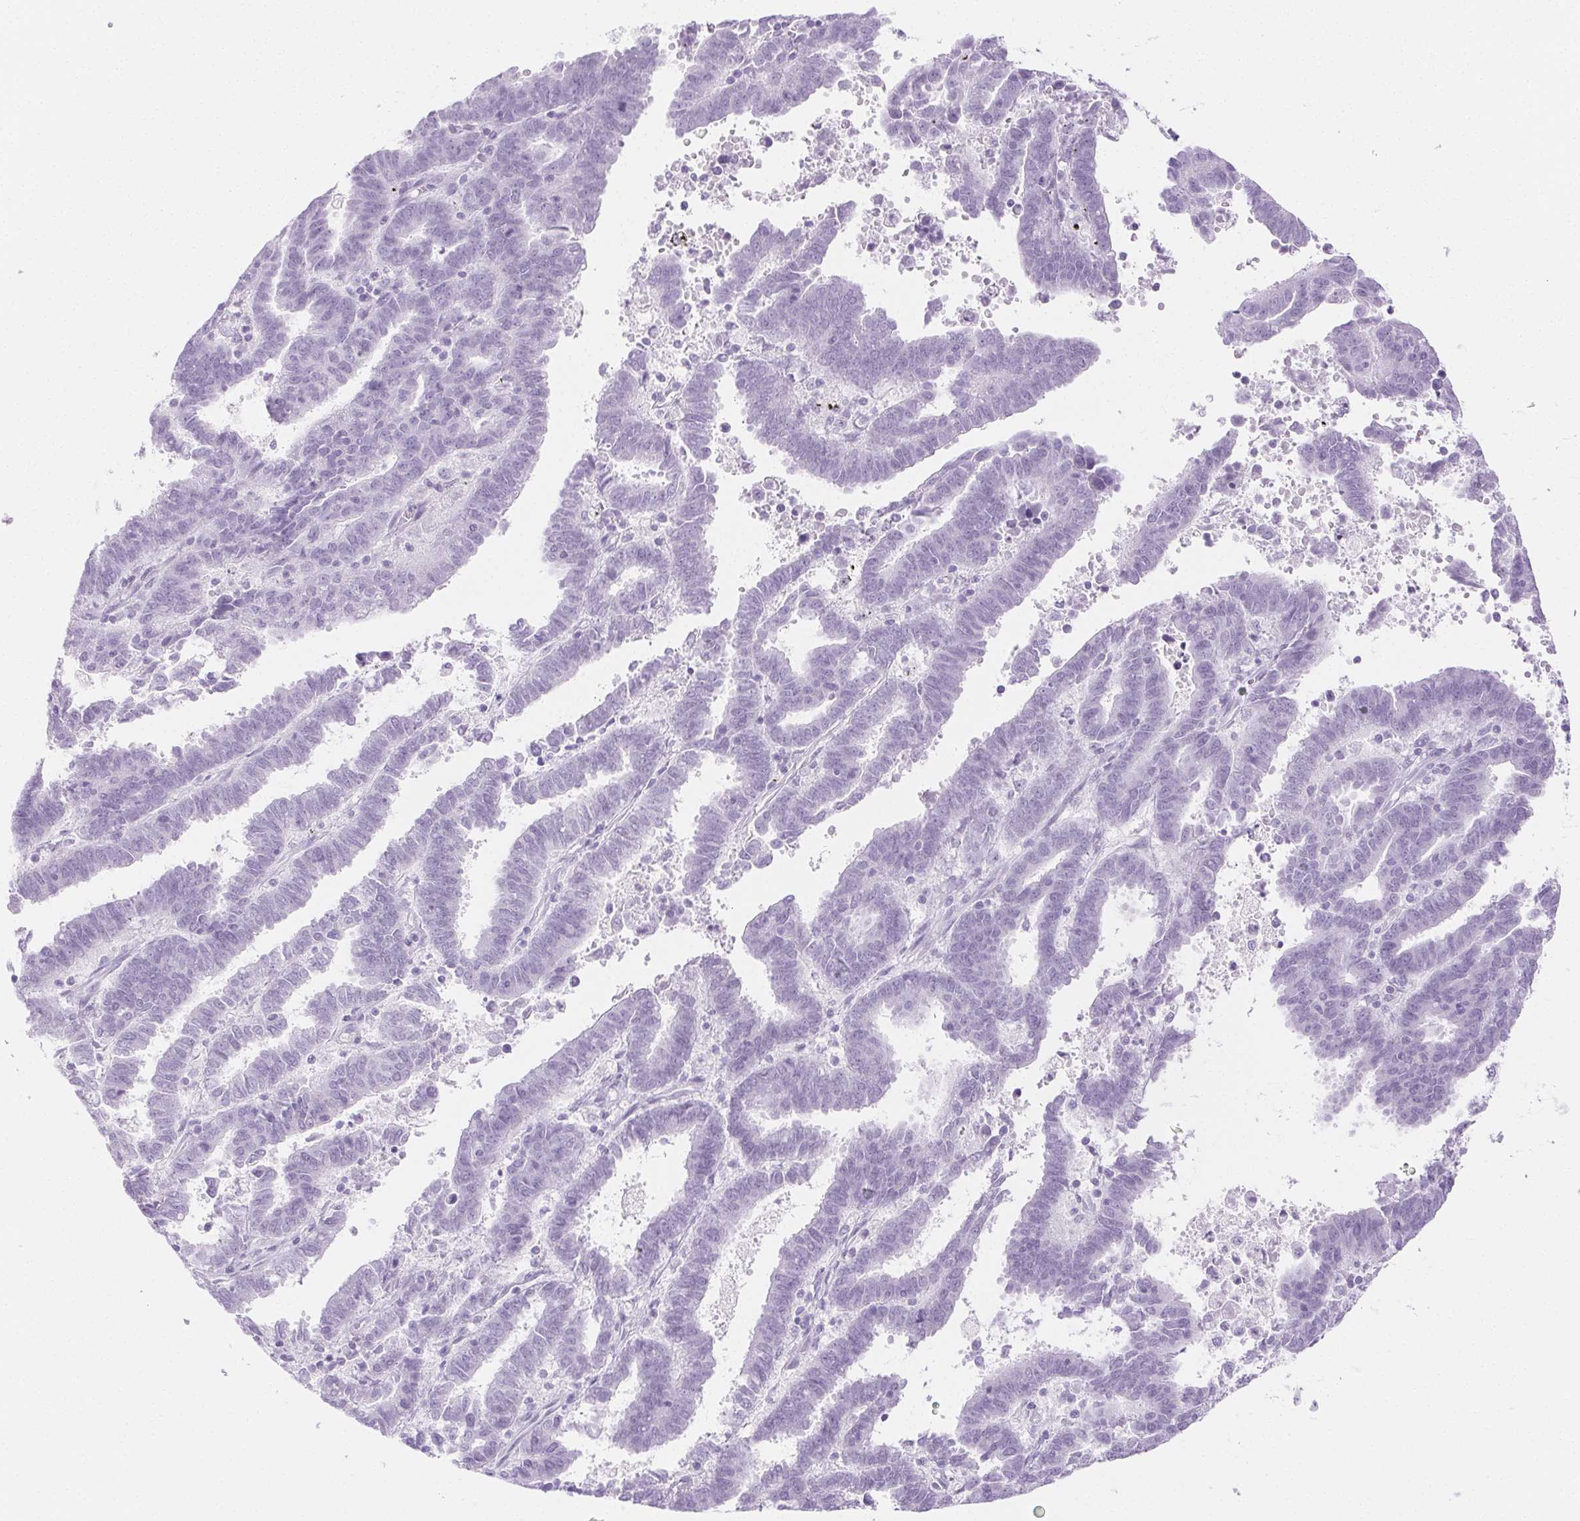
{"staining": {"intensity": "negative", "quantity": "none", "location": "none"}, "tissue": "endometrial cancer", "cell_type": "Tumor cells", "image_type": "cancer", "snomed": [{"axis": "morphology", "description": "Adenocarcinoma, NOS"}, {"axis": "topography", "description": "Uterus"}], "caption": "The image exhibits no staining of tumor cells in endometrial cancer (adenocarcinoma). (DAB immunohistochemistry with hematoxylin counter stain).", "gene": "SPRR3", "patient": {"sex": "female", "age": 83}}